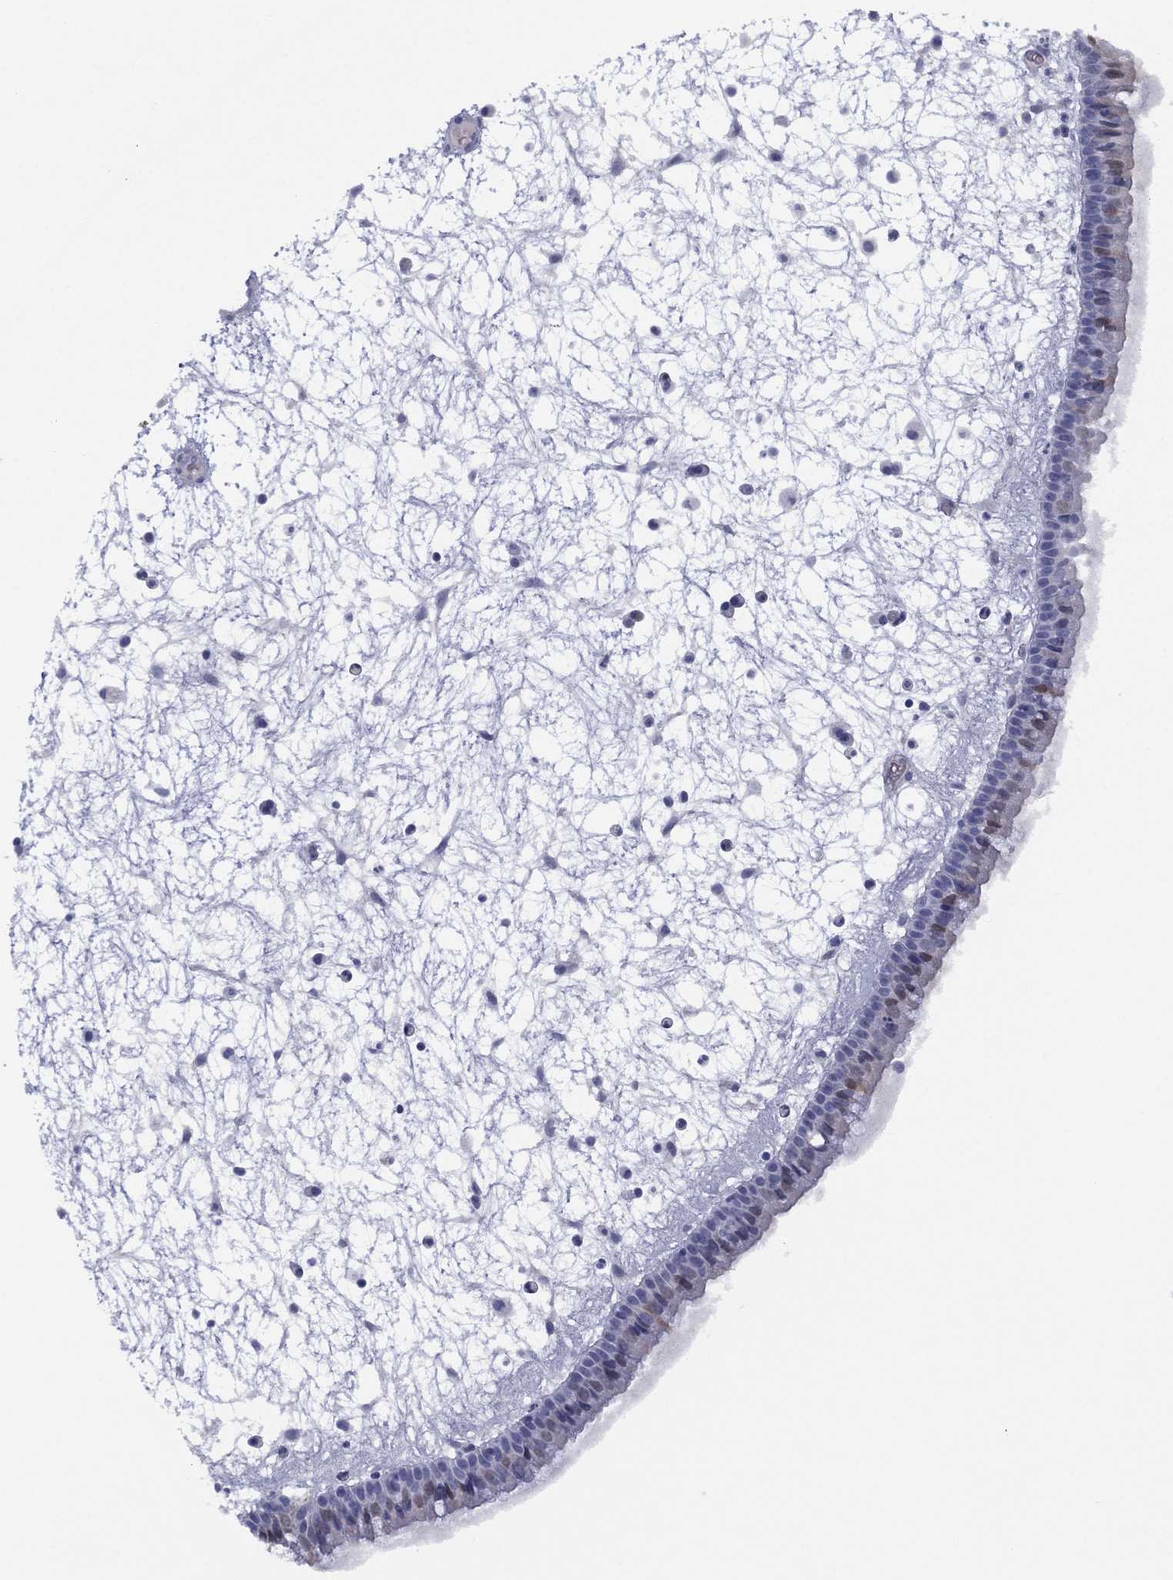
{"staining": {"intensity": "weak", "quantity": "<25%", "location": "nuclear"}, "tissue": "nasopharynx", "cell_type": "Respiratory epithelial cells", "image_type": "normal", "snomed": [{"axis": "morphology", "description": "Normal tissue, NOS"}, {"axis": "topography", "description": "Nasopharynx"}], "caption": "The image reveals no staining of respiratory epithelial cells in normal nasopharynx. (Brightfield microscopy of DAB (3,3'-diaminobenzidine) immunohistochemistry (IHC) at high magnification).", "gene": "DDAH1", "patient": {"sex": "male", "age": 58}}